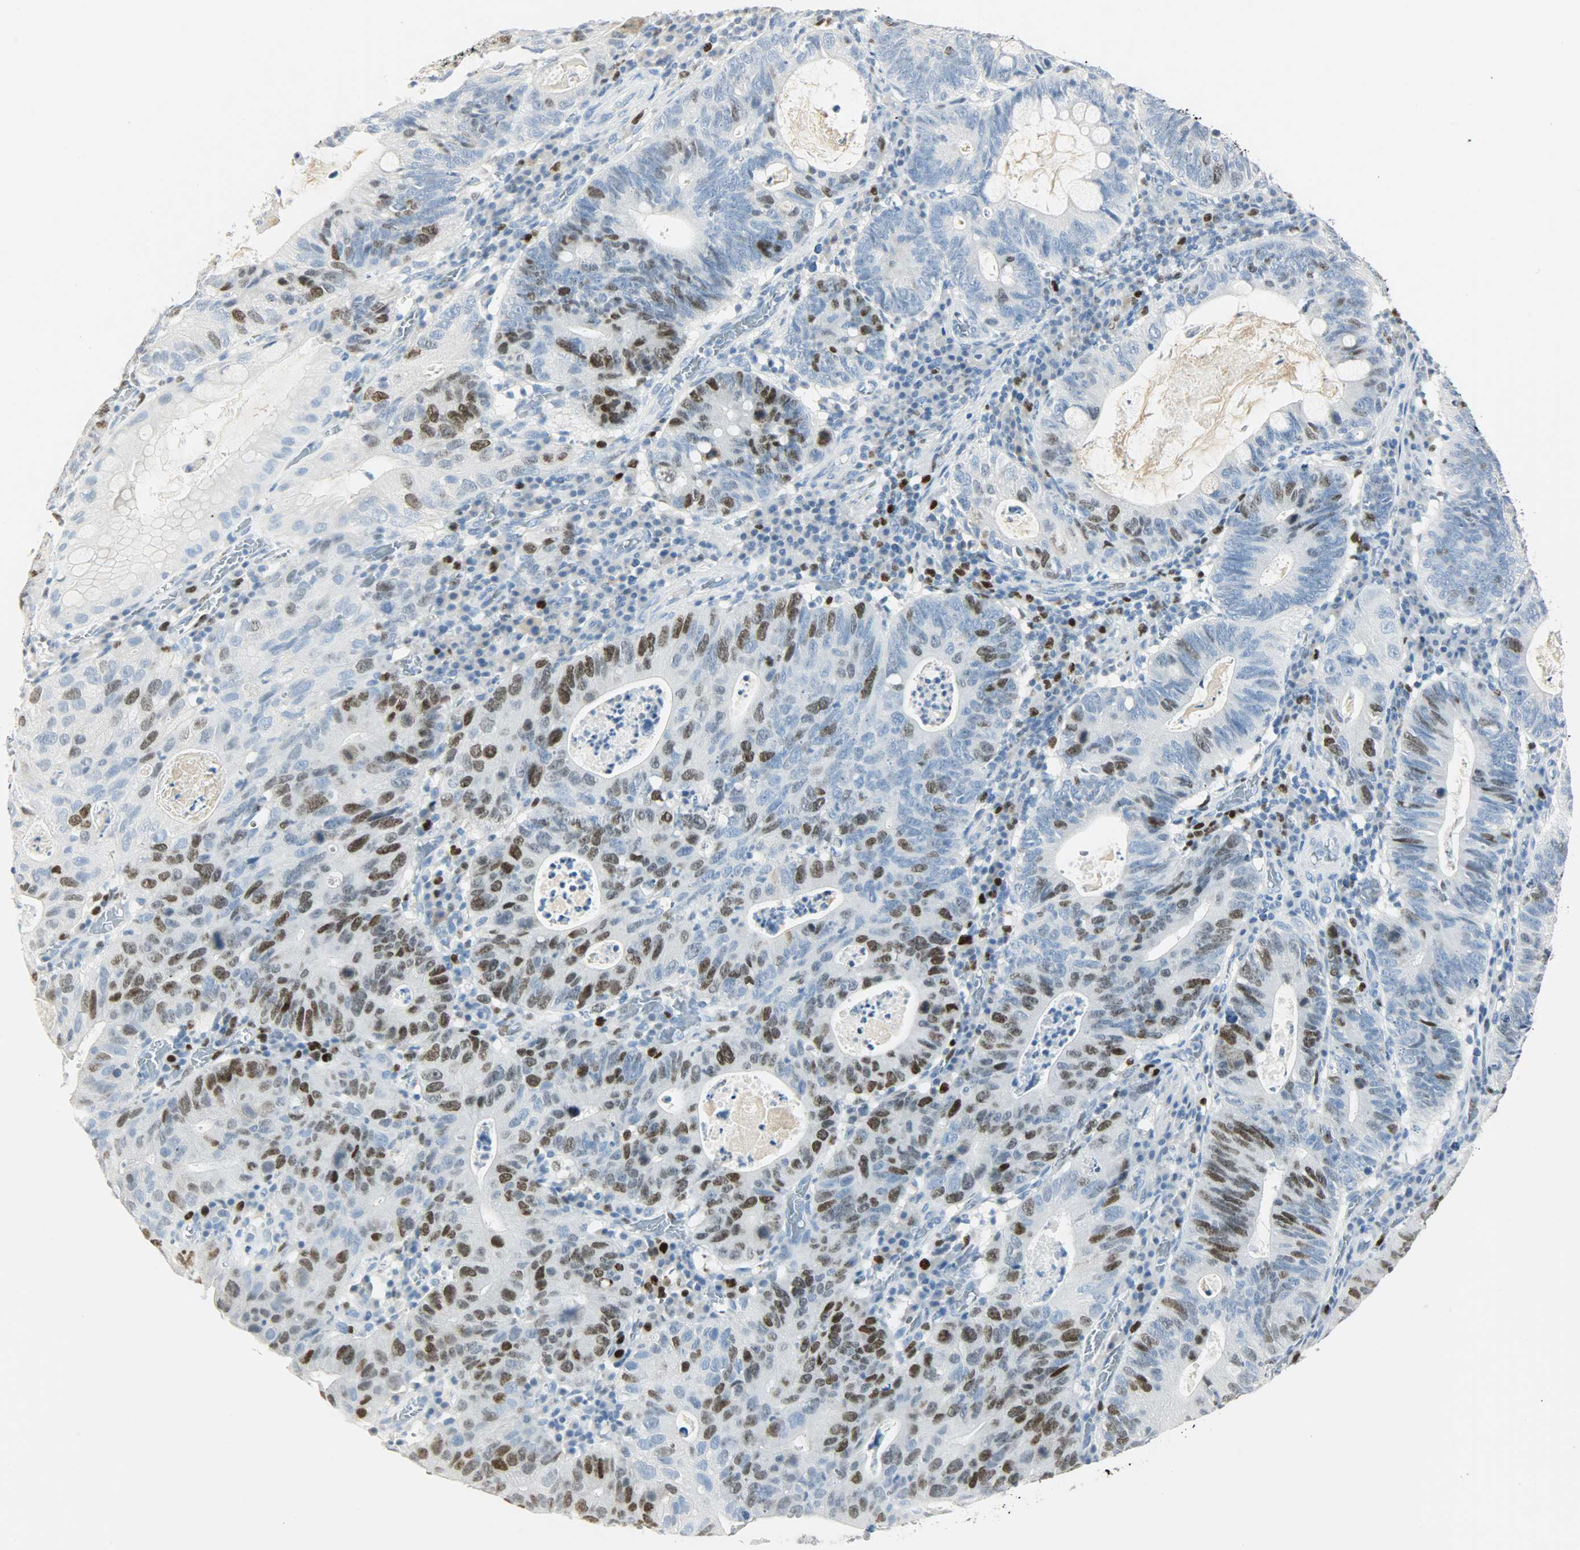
{"staining": {"intensity": "strong", "quantity": "25%-75%", "location": "nuclear"}, "tissue": "stomach cancer", "cell_type": "Tumor cells", "image_type": "cancer", "snomed": [{"axis": "morphology", "description": "Adenocarcinoma, NOS"}, {"axis": "topography", "description": "Stomach"}], "caption": "This micrograph exhibits immunohistochemistry (IHC) staining of adenocarcinoma (stomach), with high strong nuclear expression in approximately 25%-75% of tumor cells.", "gene": "HELLS", "patient": {"sex": "male", "age": 59}}